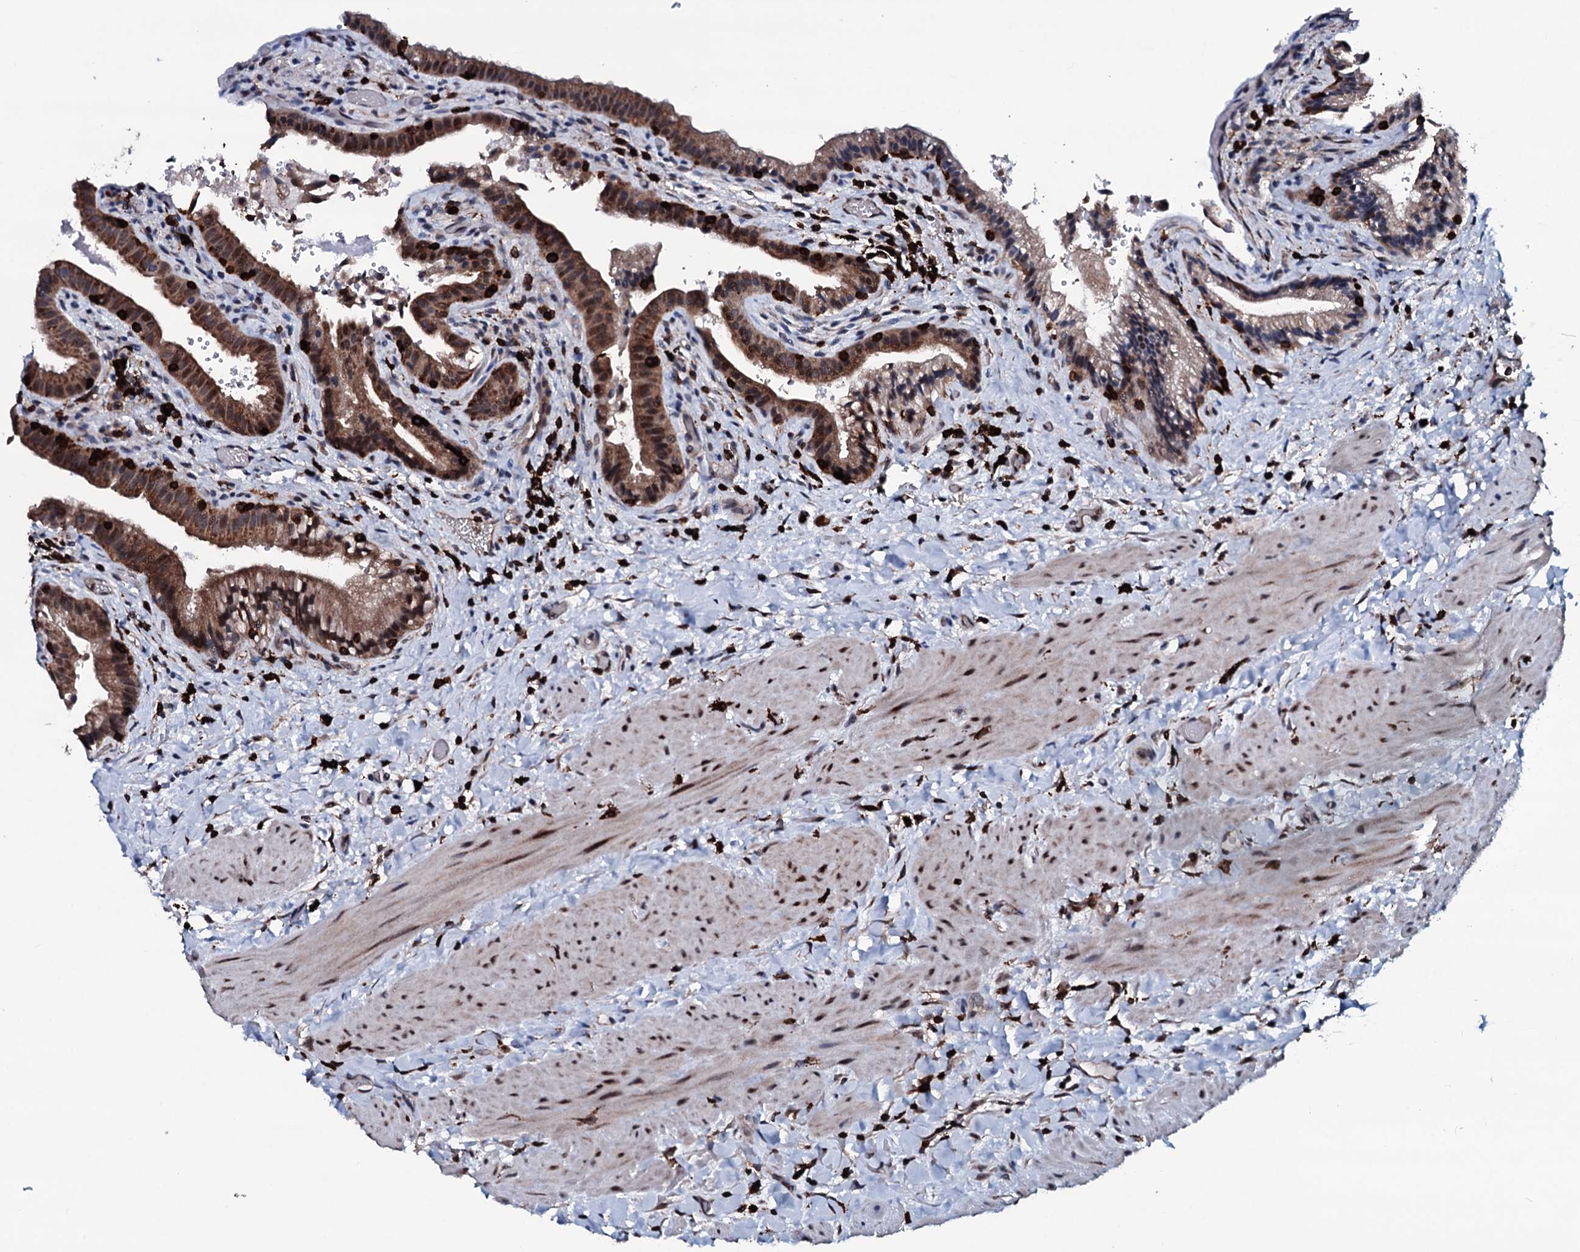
{"staining": {"intensity": "strong", "quantity": ">75%", "location": "cytoplasmic/membranous"}, "tissue": "gallbladder", "cell_type": "Glandular cells", "image_type": "normal", "snomed": [{"axis": "morphology", "description": "Normal tissue, NOS"}, {"axis": "topography", "description": "Gallbladder"}], "caption": "IHC image of unremarkable gallbladder stained for a protein (brown), which exhibits high levels of strong cytoplasmic/membranous staining in approximately >75% of glandular cells.", "gene": "OGFOD2", "patient": {"sex": "male", "age": 24}}